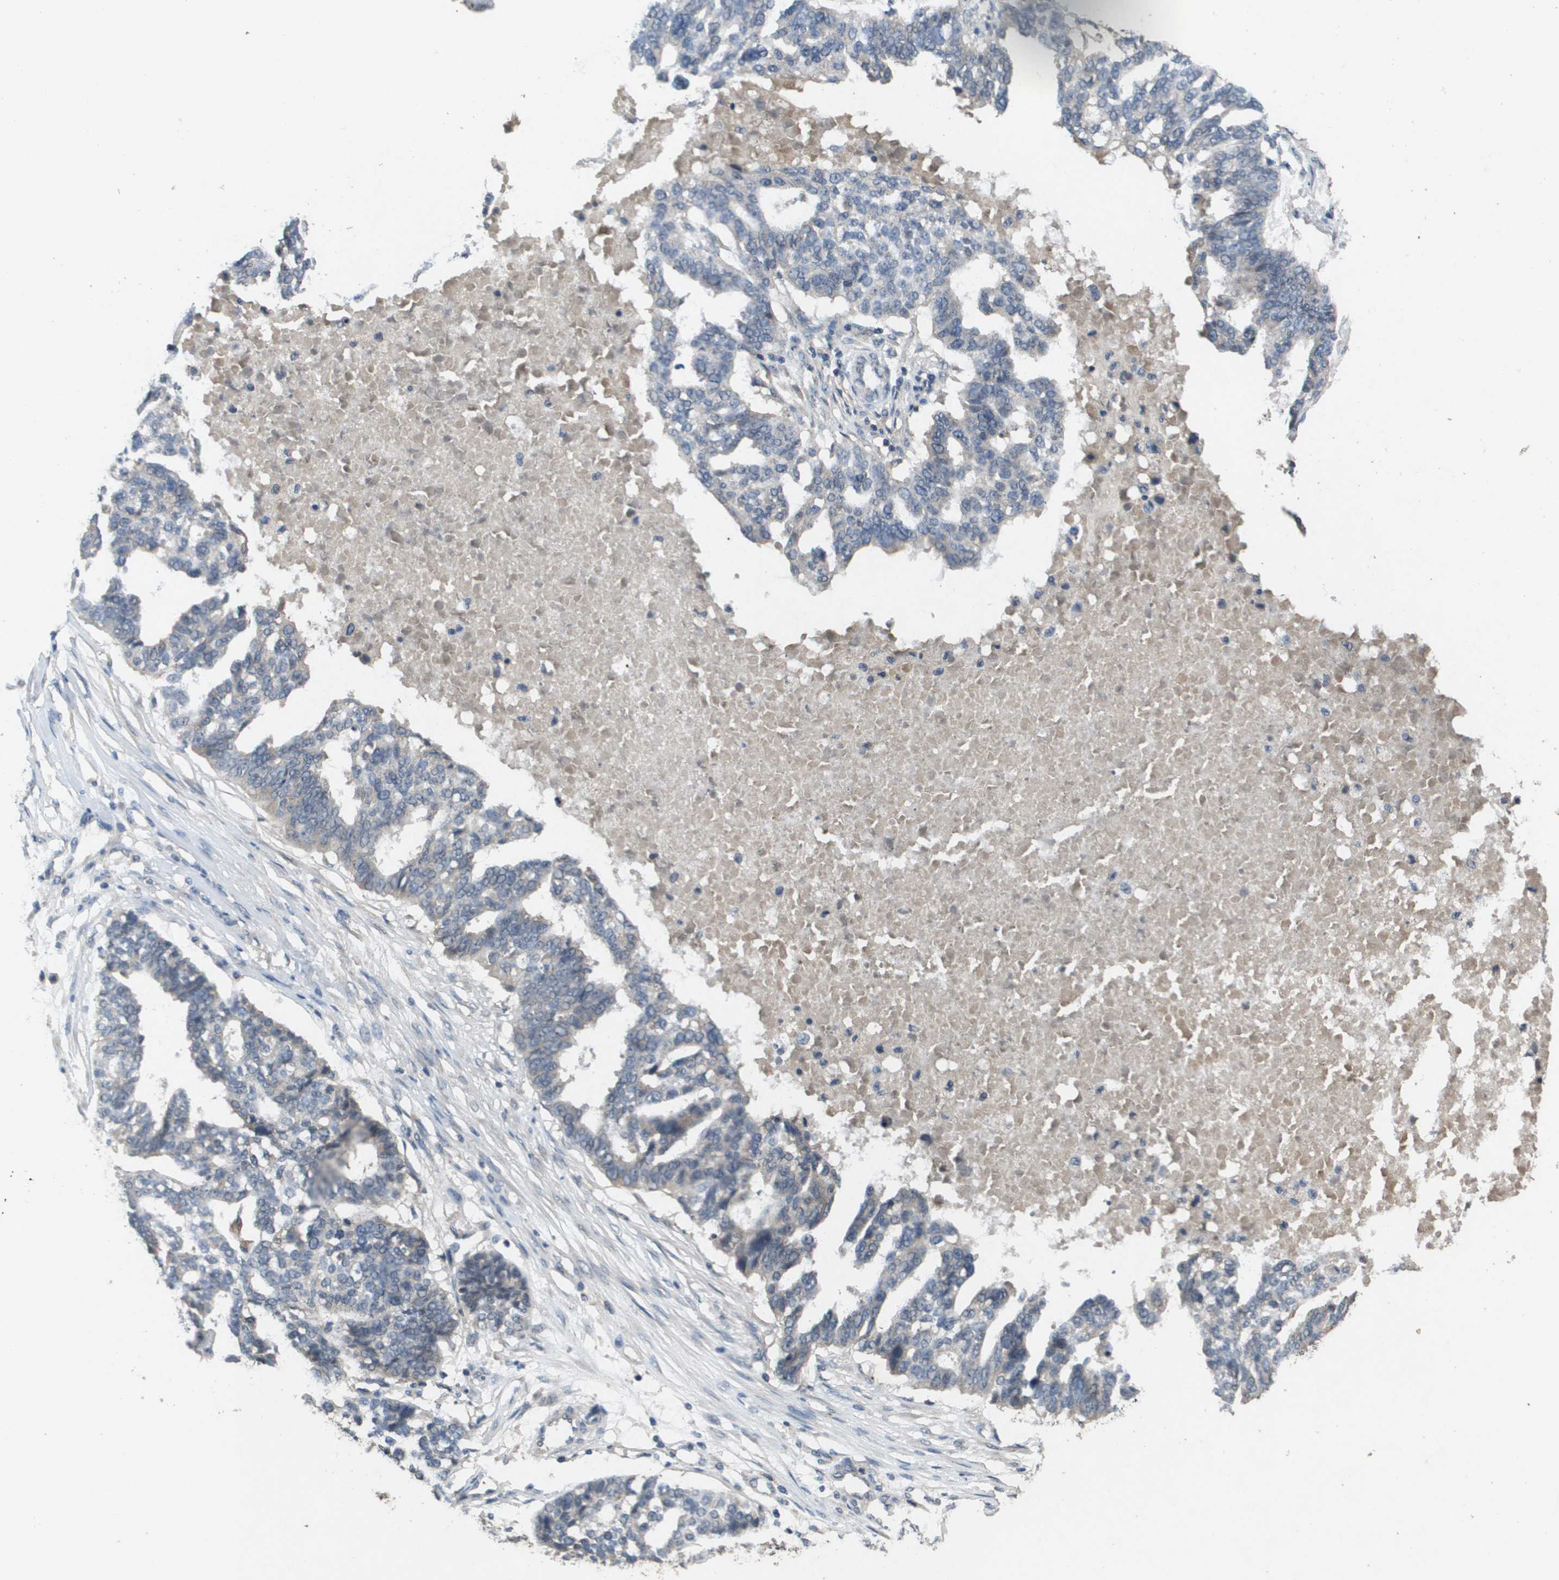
{"staining": {"intensity": "negative", "quantity": "none", "location": "none"}, "tissue": "ovarian cancer", "cell_type": "Tumor cells", "image_type": "cancer", "snomed": [{"axis": "morphology", "description": "Cystadenocarcinoma, serous, NOS"}, {"axis": "topography", "description": "Ovary"}], "caption": "Human ovarian serous cystadenocarcinoma stained for a protein using immunohistochemistry shows no positivity in tumor cells.", "gene": "PROC", "patient": {"sex": "female", "age": 59}}